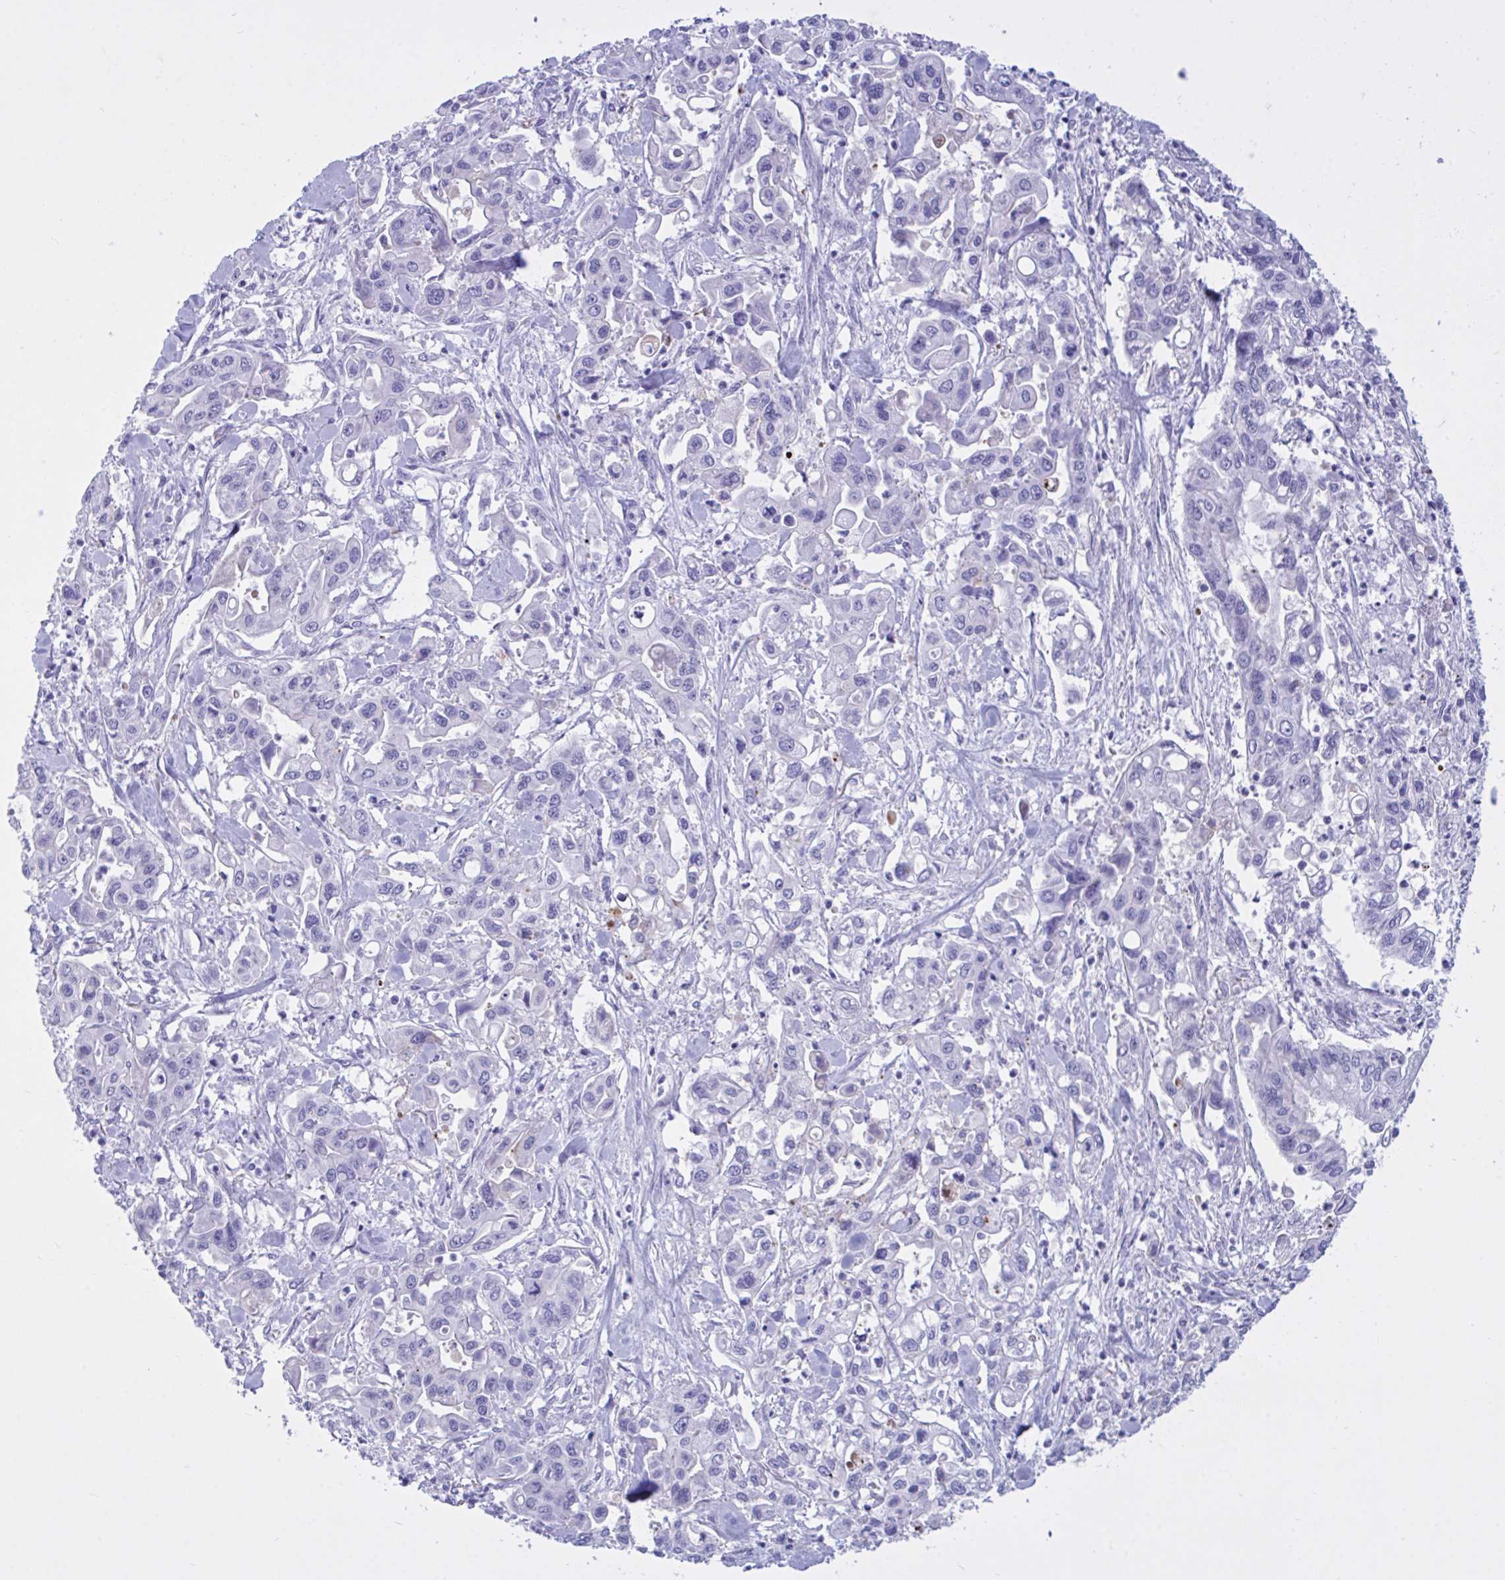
{"staining": {"intensity": "negative", "quantity": "none", "location": "none"}, "tissue": "pancreatic cancer", "cell_type": "Tumor cells", "image_type": "cancer", "snomed": [{"axis": "morphology", "description": "Adenocarcinoma, NOS"}, {"axis": "topography", "description": "Pancreas"}], "caption": "This is a micrograph of immunohistochemistry staining of pancreatic cancer (adenocarcinoma), which shows no expression in tumor cells.", "gene": "BEX5", "patient": {"sex": "male", "age": 62}}